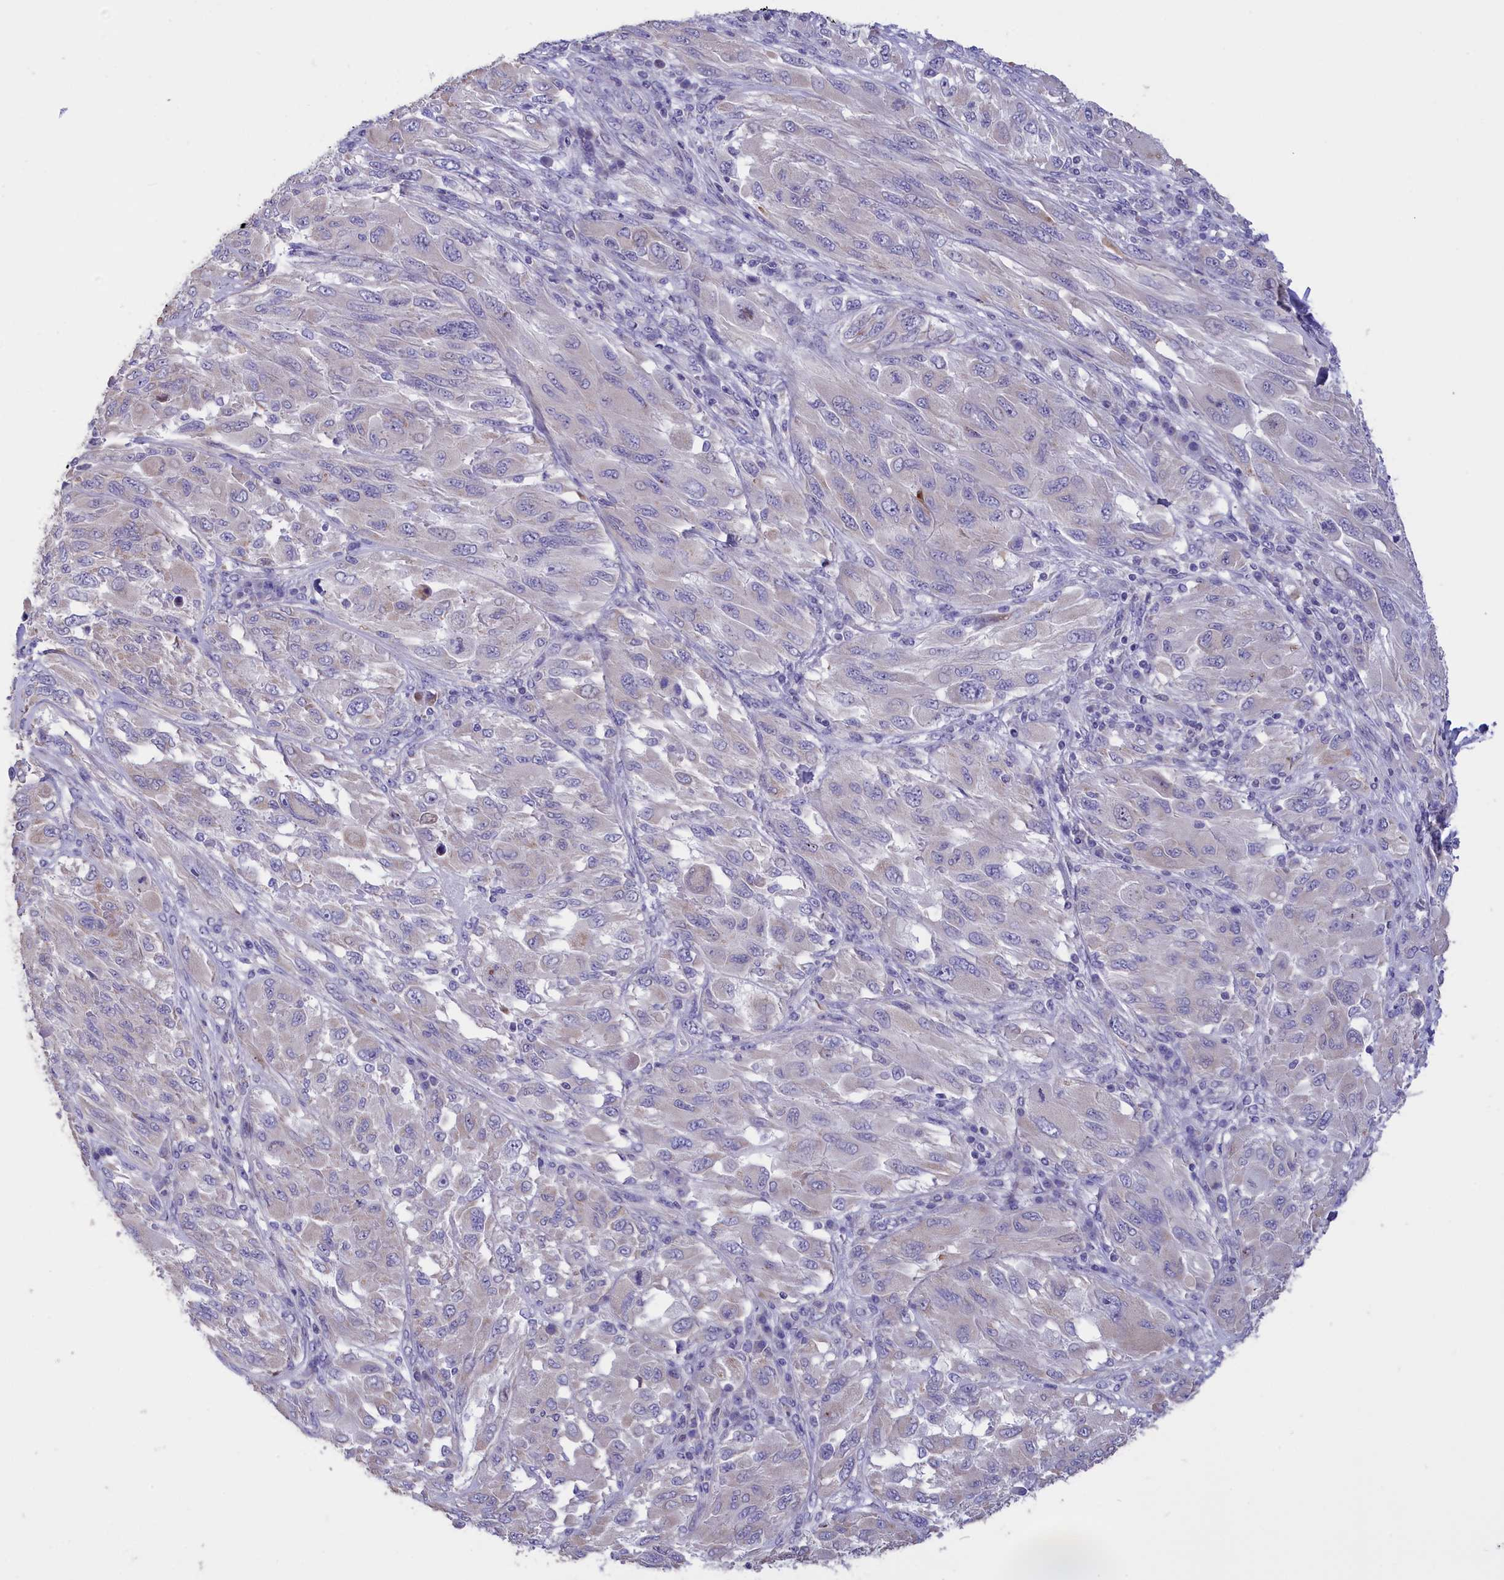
{"staining": {"intensity": "negative", "quantity": "none", "location": "none"}, "tissue": "melanoma", "cell_type": "Tumor cells", "image_type": "cancer", "snomed": [{"axis": "morphology", "description": "Malignant melanoma, NOS"}, {"axis": "topography", "description": "Skin"}], "caption": "This is a histopathology image of IHC staining of melanoma, which shows no expression in tumor cells.", "gene": "CYP2U1", "patient": {"sex": "female", "age": 91}}